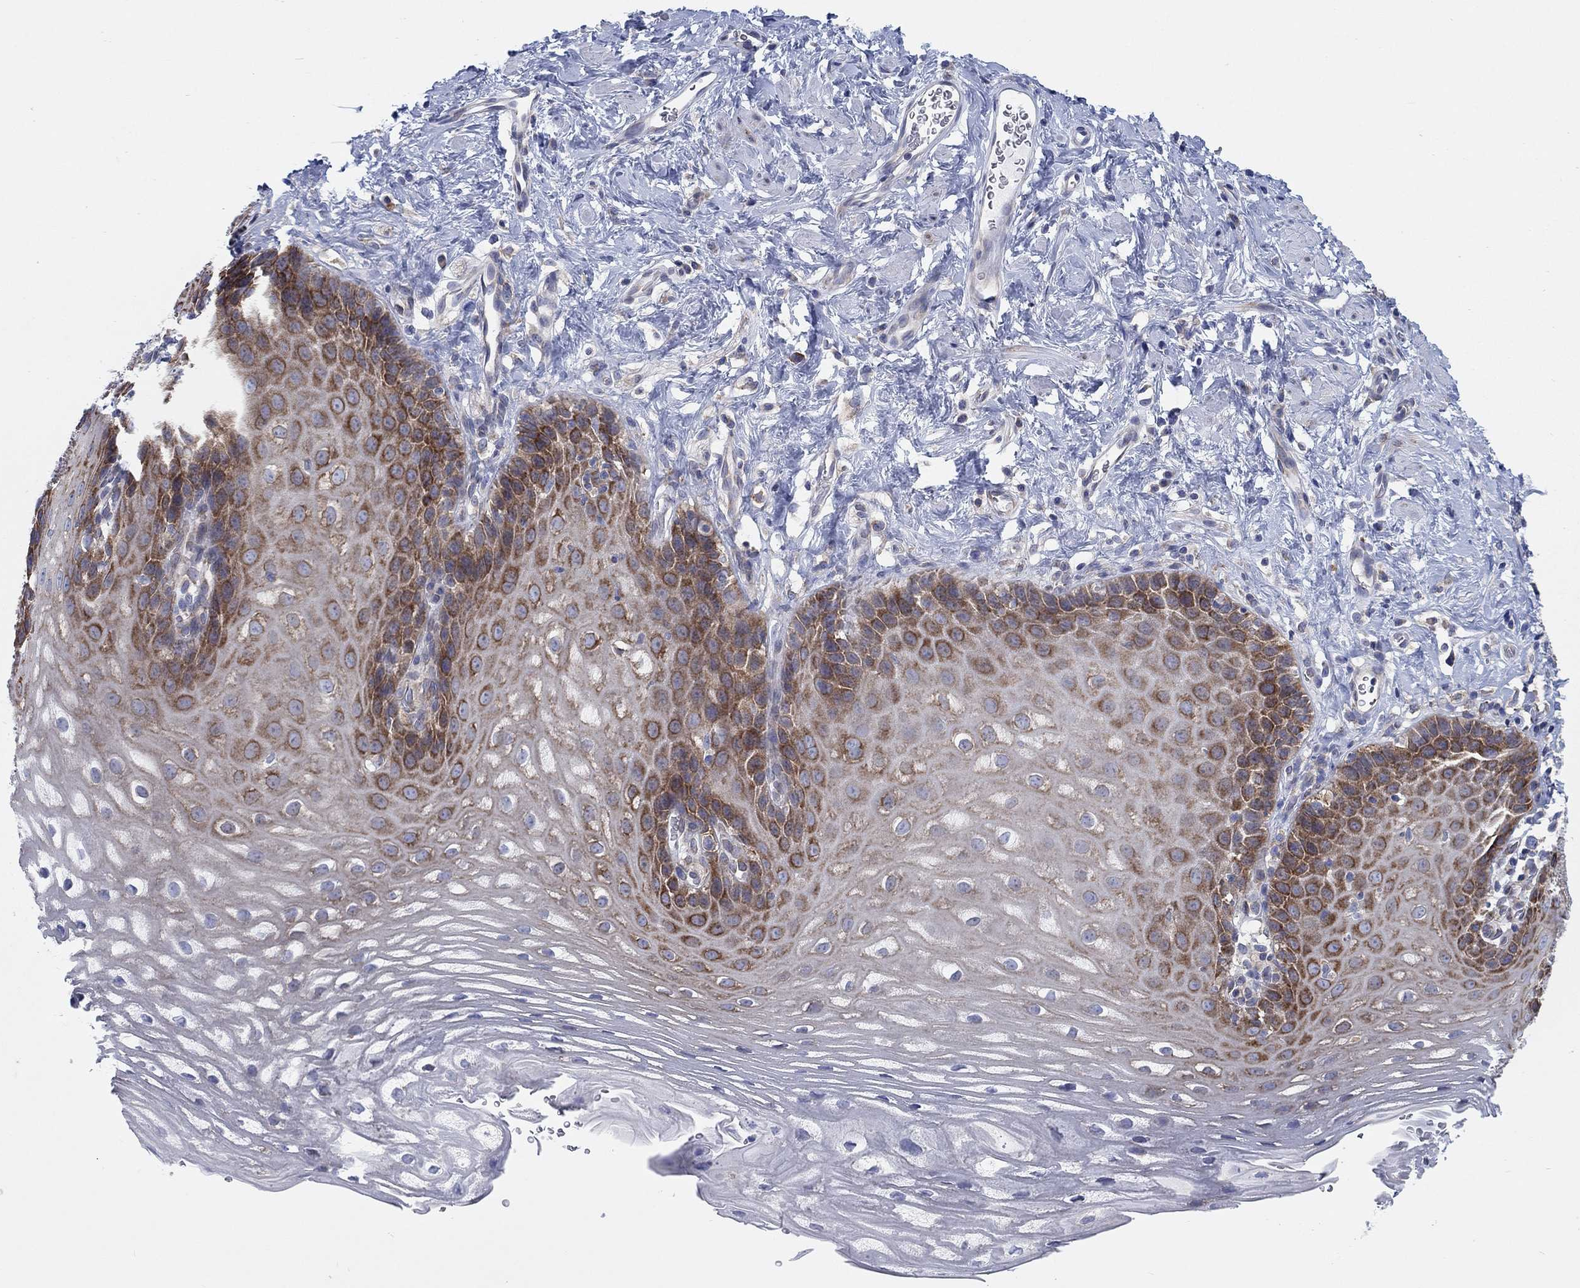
{"staining": {"intensity": "strong", "quantity": "<25%", "location": "cytoplasmic/membranous"}, "tissue": "esophagus", "cell_type": "Squamous epithelial cells", "image_type": "normal", "snomed": [{"axis": "morphology", "description": "Normal tissue, NOS"}, {"axis": "topography", "description": "Esophagus"}], "caption": "An immunohistochemistry image of normal tissue is shown. Protein staining in brown highlights strong cytoplasmic/membranous positivity in esophagus within squamous epithelial cells.", "gene": "TMEM59", "patient": {"sex": "male", "age": 64}}